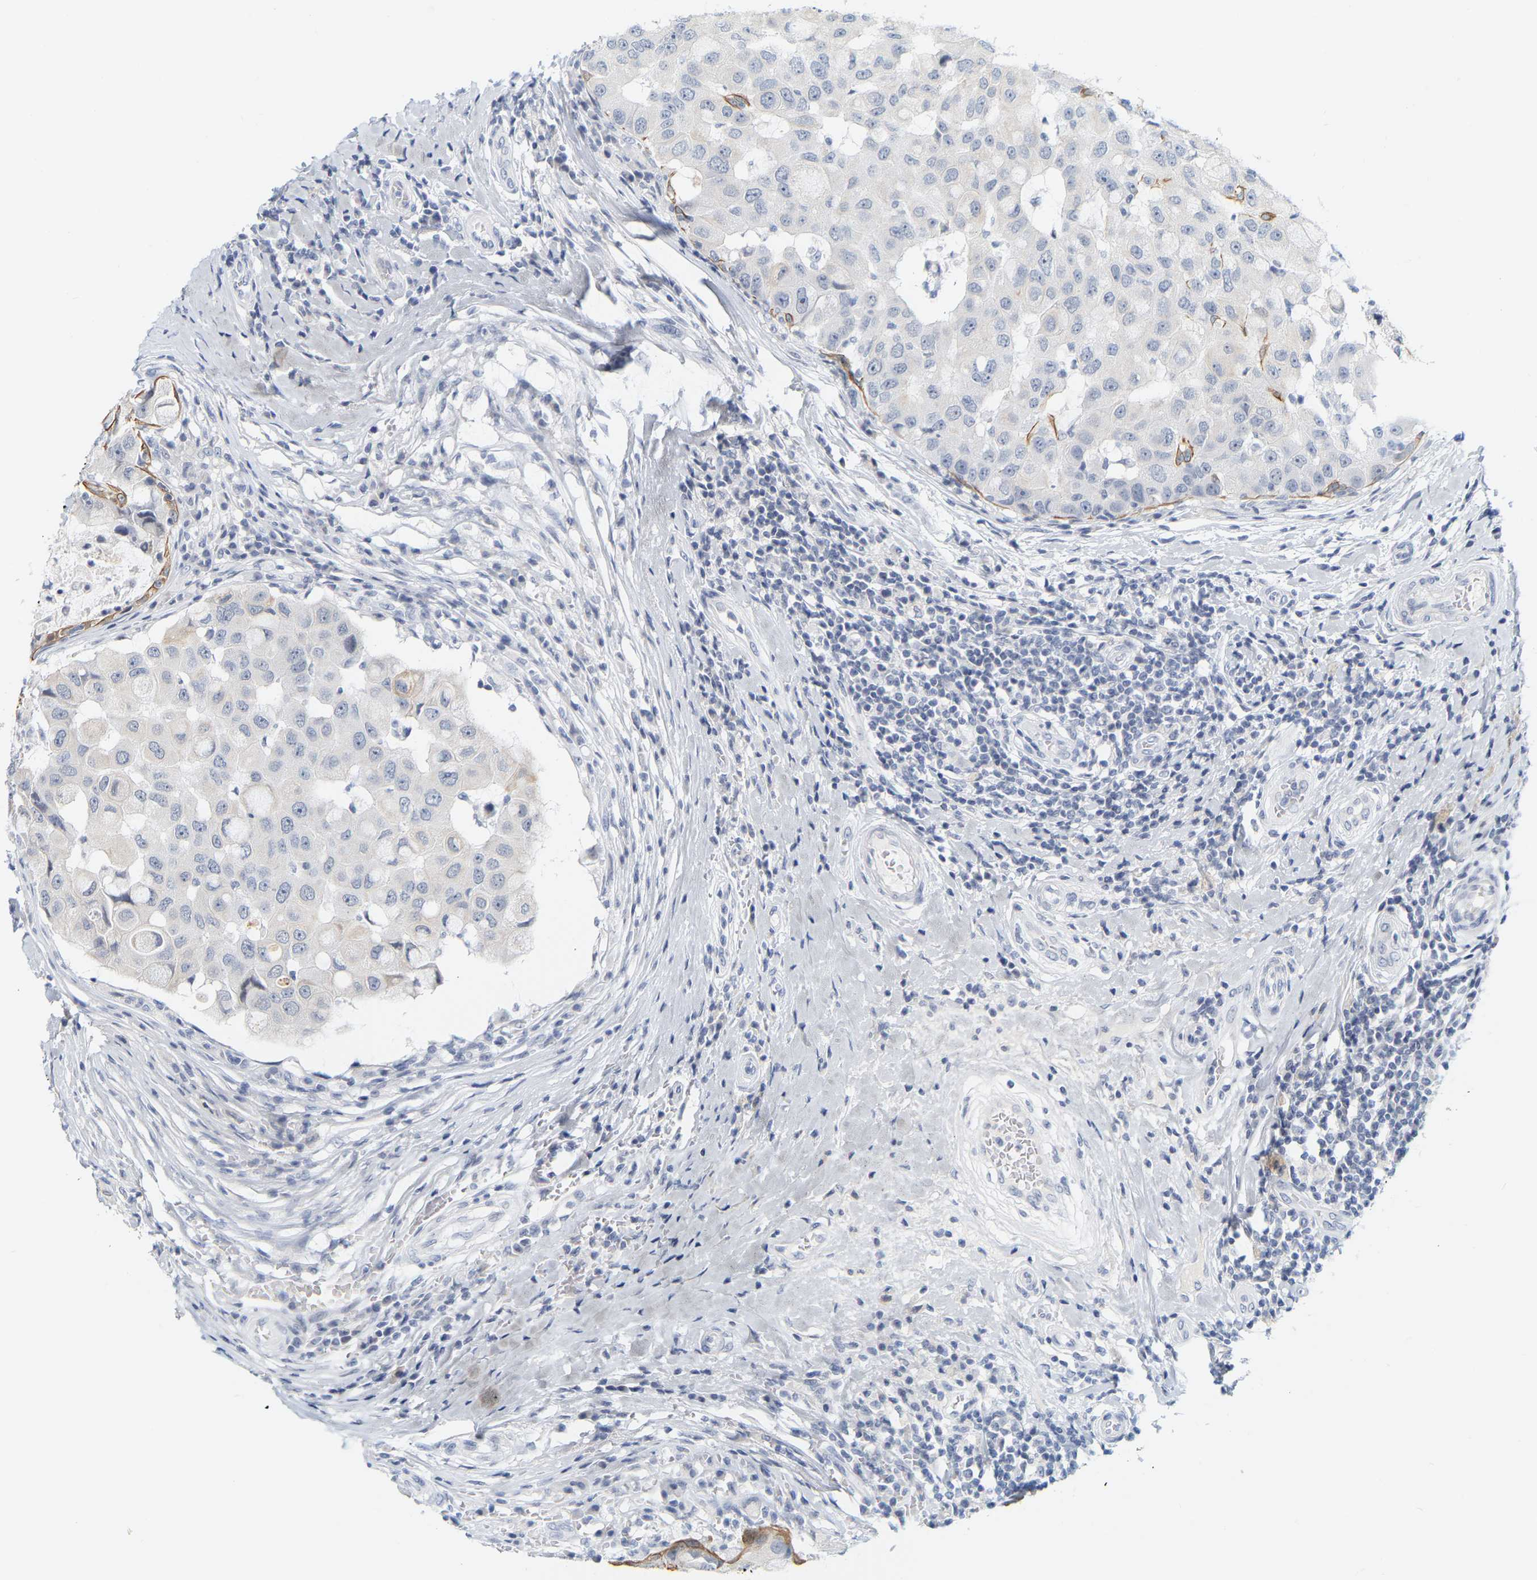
{"staining": {"intensity": "negative", "quantity": "none", "location": "none"}, "tissue": "breast cancer", "cell_type": "Tumor cells", "image_type": "cancer", "snomed": [{"axis": "morphology", "description": "Duct carcinoma"}, {"axis": "topography", "description": "Breast"}], "caption": "This is an IHC histopathology image of human breast infiltrating ductal carcinoma. There is no staining in tumor cells.", "gene": "KRT76", "patient": {"sex": "female", "age": 27}}